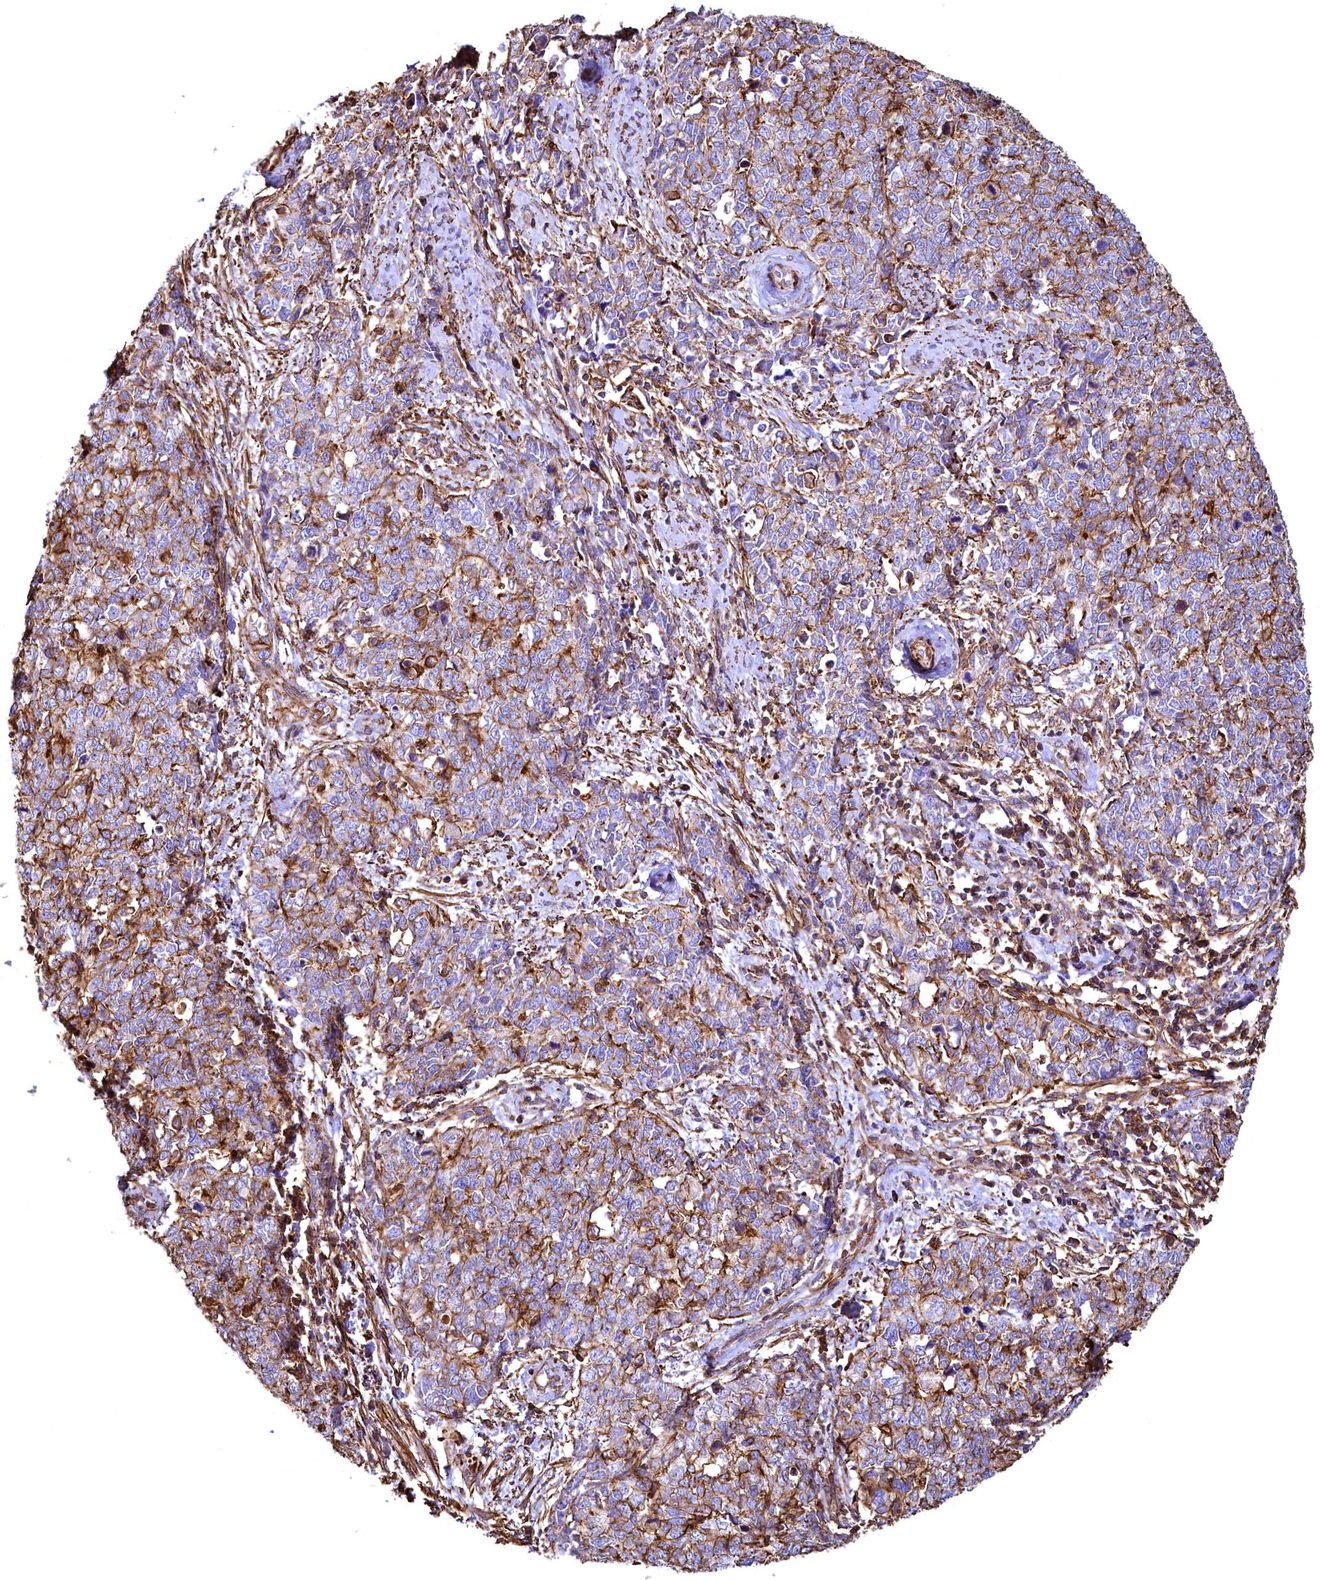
{"staining": {"intensity": "strong", "quantity": "25%-75%", "location": "cytoplasmic/membranous"}, "tissue": "cervical cancer", "cell_type": "Tumor cells", "image_type": "cancer", "snomed": [{"axis": "morphology", "description": "Squamous cell carcinoma, NOS"}, {"axis": "topography", "description": "Cervix"}], "caption": "Immunohistochemistry staining of cervical cancer, which displays high levels of strong cytoplasmic/membranous staining in approximately 25%-75% of tumor cells indicating strong cytoplasmic/membranous protein expression. The staining was performed using DAB (brown) for protein detection and nuclei were counterstained in hematoxylin (blue).", "gene": "THBS1", "patient": {"sex": "female", "age": 63}}